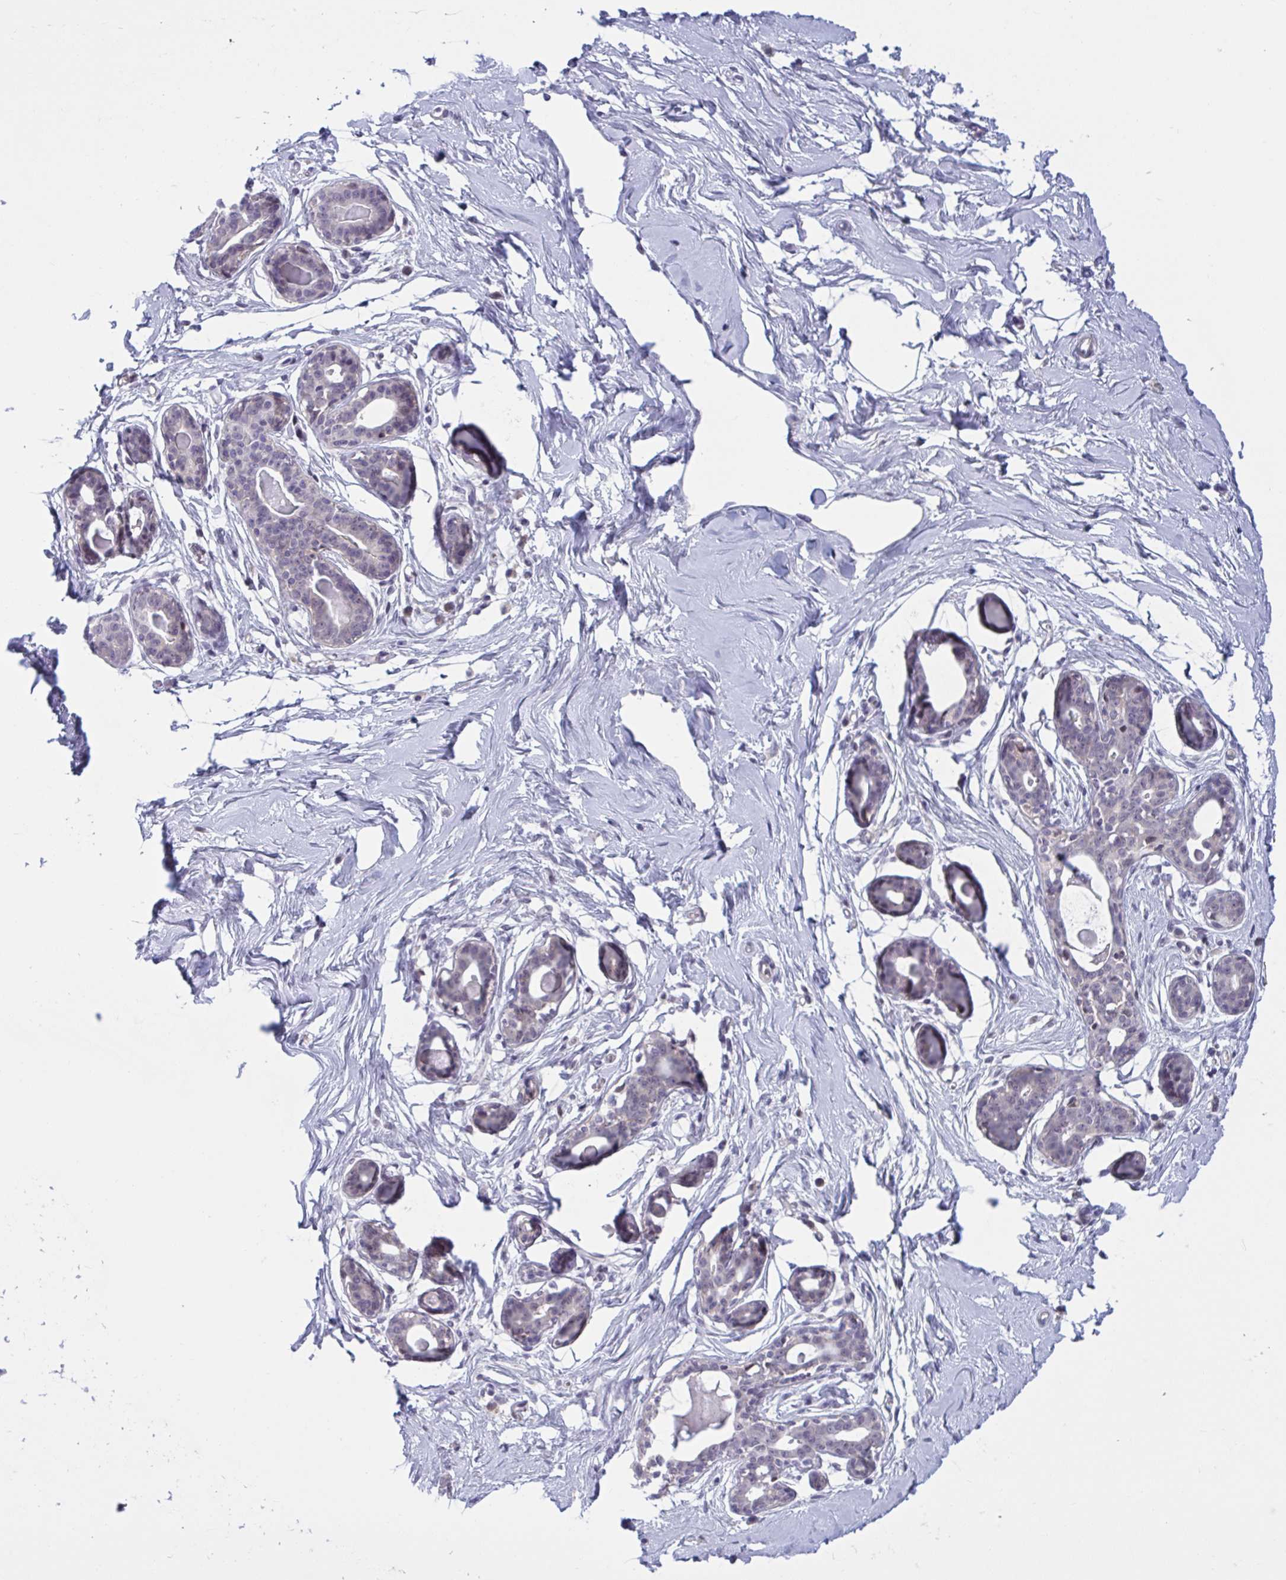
{"staining": {"intensity": "negative", "quantity": "none", "location": "none"}, "tissue": "breast", "cell_type": "Adipocytes", "image_type": "normal", "snomed": [{"axis": "morphology", "description": "Normal tissue, NOS"}, {"axis": "topography", "description": "Breast"}], "caption": "DAB immunohistochemical staining of normal human breast displays no significant expression in adipocytes. The staining was performed using DAB to visualize the protein expression in brown, while the nuclei were stained in blue with hematoxylin (Magnification: 20x).", "gene": "TTC7B", "patient": {"sex": "female", "age": 45}}